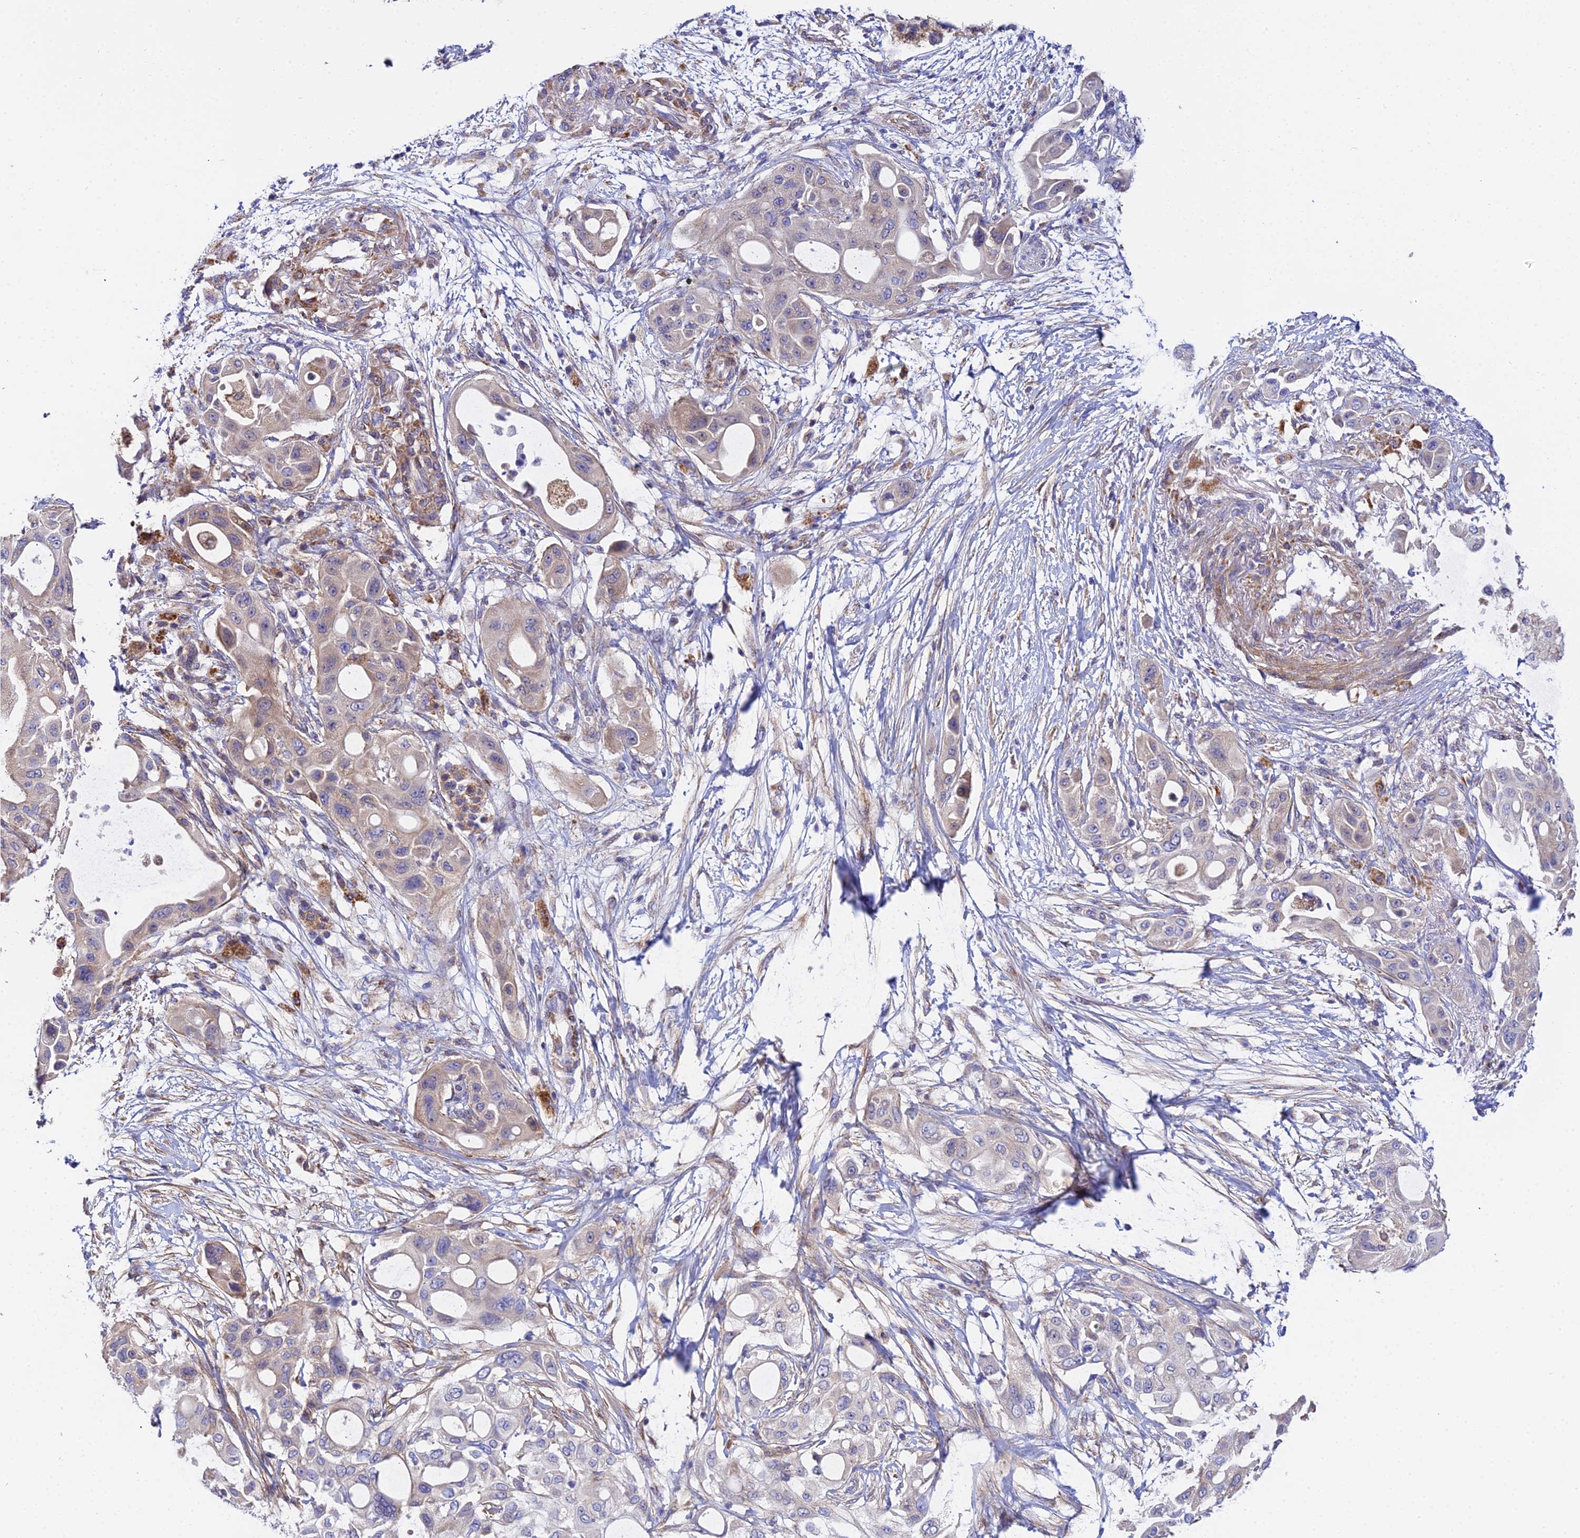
{"staining": {"intensity": "weak", "quantity": ">75%", "location": "cytoplasmic/membranous"}, "tissue": "pancreatic cancer", "cell_type": "Tumor cells", "image_type": "cancer", "snomed": [{"axis": "morphology", "description": "Adenocarcinoma, NOS"}, {"axis": "topography", "description": "Pancreas"}], "caption": "Pancreatic cancer was stained to show a protein in brown. There is low levels of weak cytoplasmic/membranous expression in about >75% of tumor cells.", "gene": "ACOT2", "patient": {"sex": "male", "age": 68}}